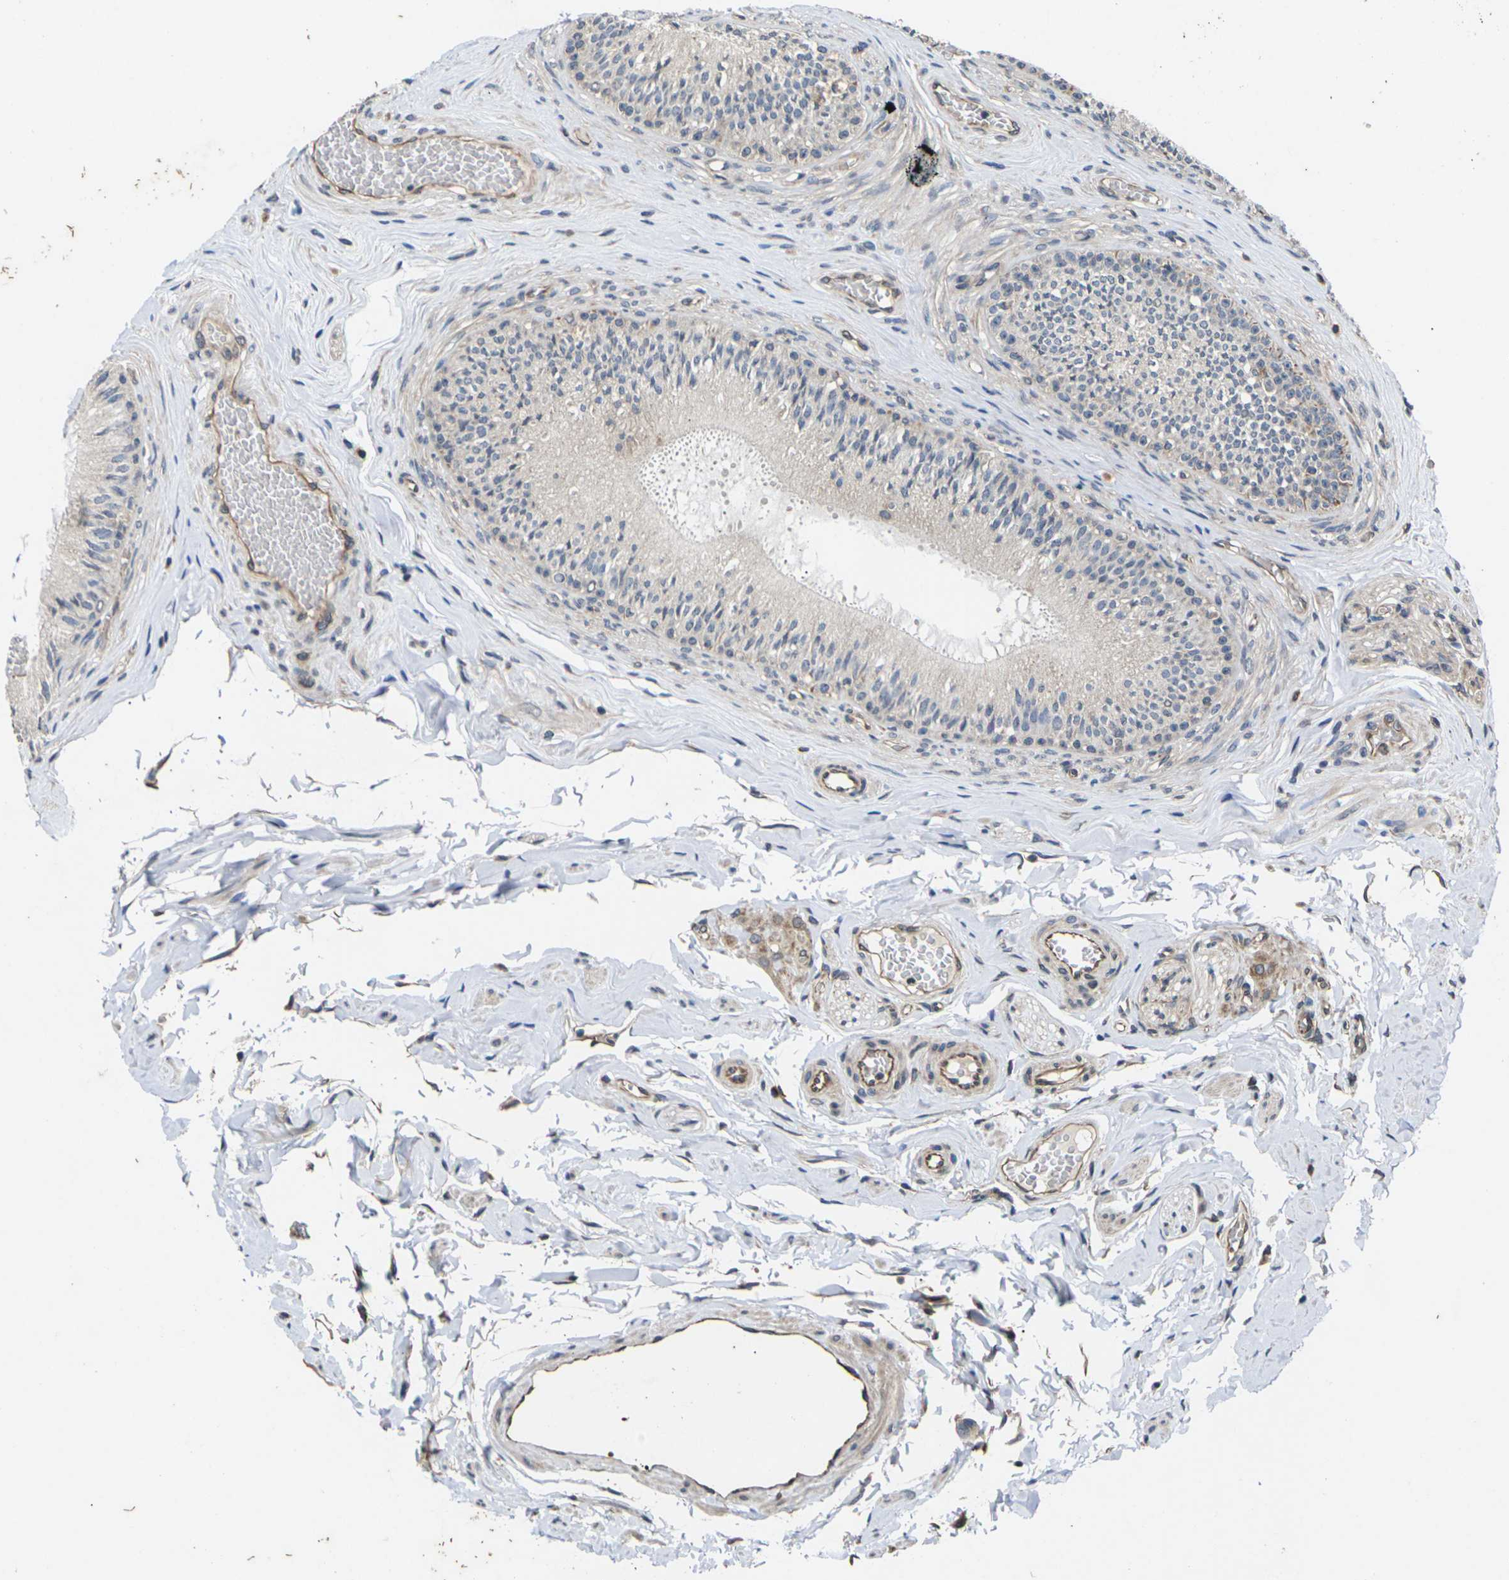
{"staining": {"intensity": "weak", "quantity": "25%-75%", "location": "cytoplasmic/membranous"}, "tissue": "epididymis", "cell_type": "Glandular cells", "image_type": "normal", "snomed": [{"axis": "morphology", "description": "Normal tissue, NOS"}, {"axis": "topography", "description": "Testis"}, {"axis": "topography", "description": "Epididymis"}], "caption": "An image showing weak cytoplasmic/membranous staining in approximately 25%-75% of glandular cells in benign epididymis, as visualized by brown immunohistochemical staining.", "gene": "DKK2", "patient": {"sex": "male", "age": 36}}